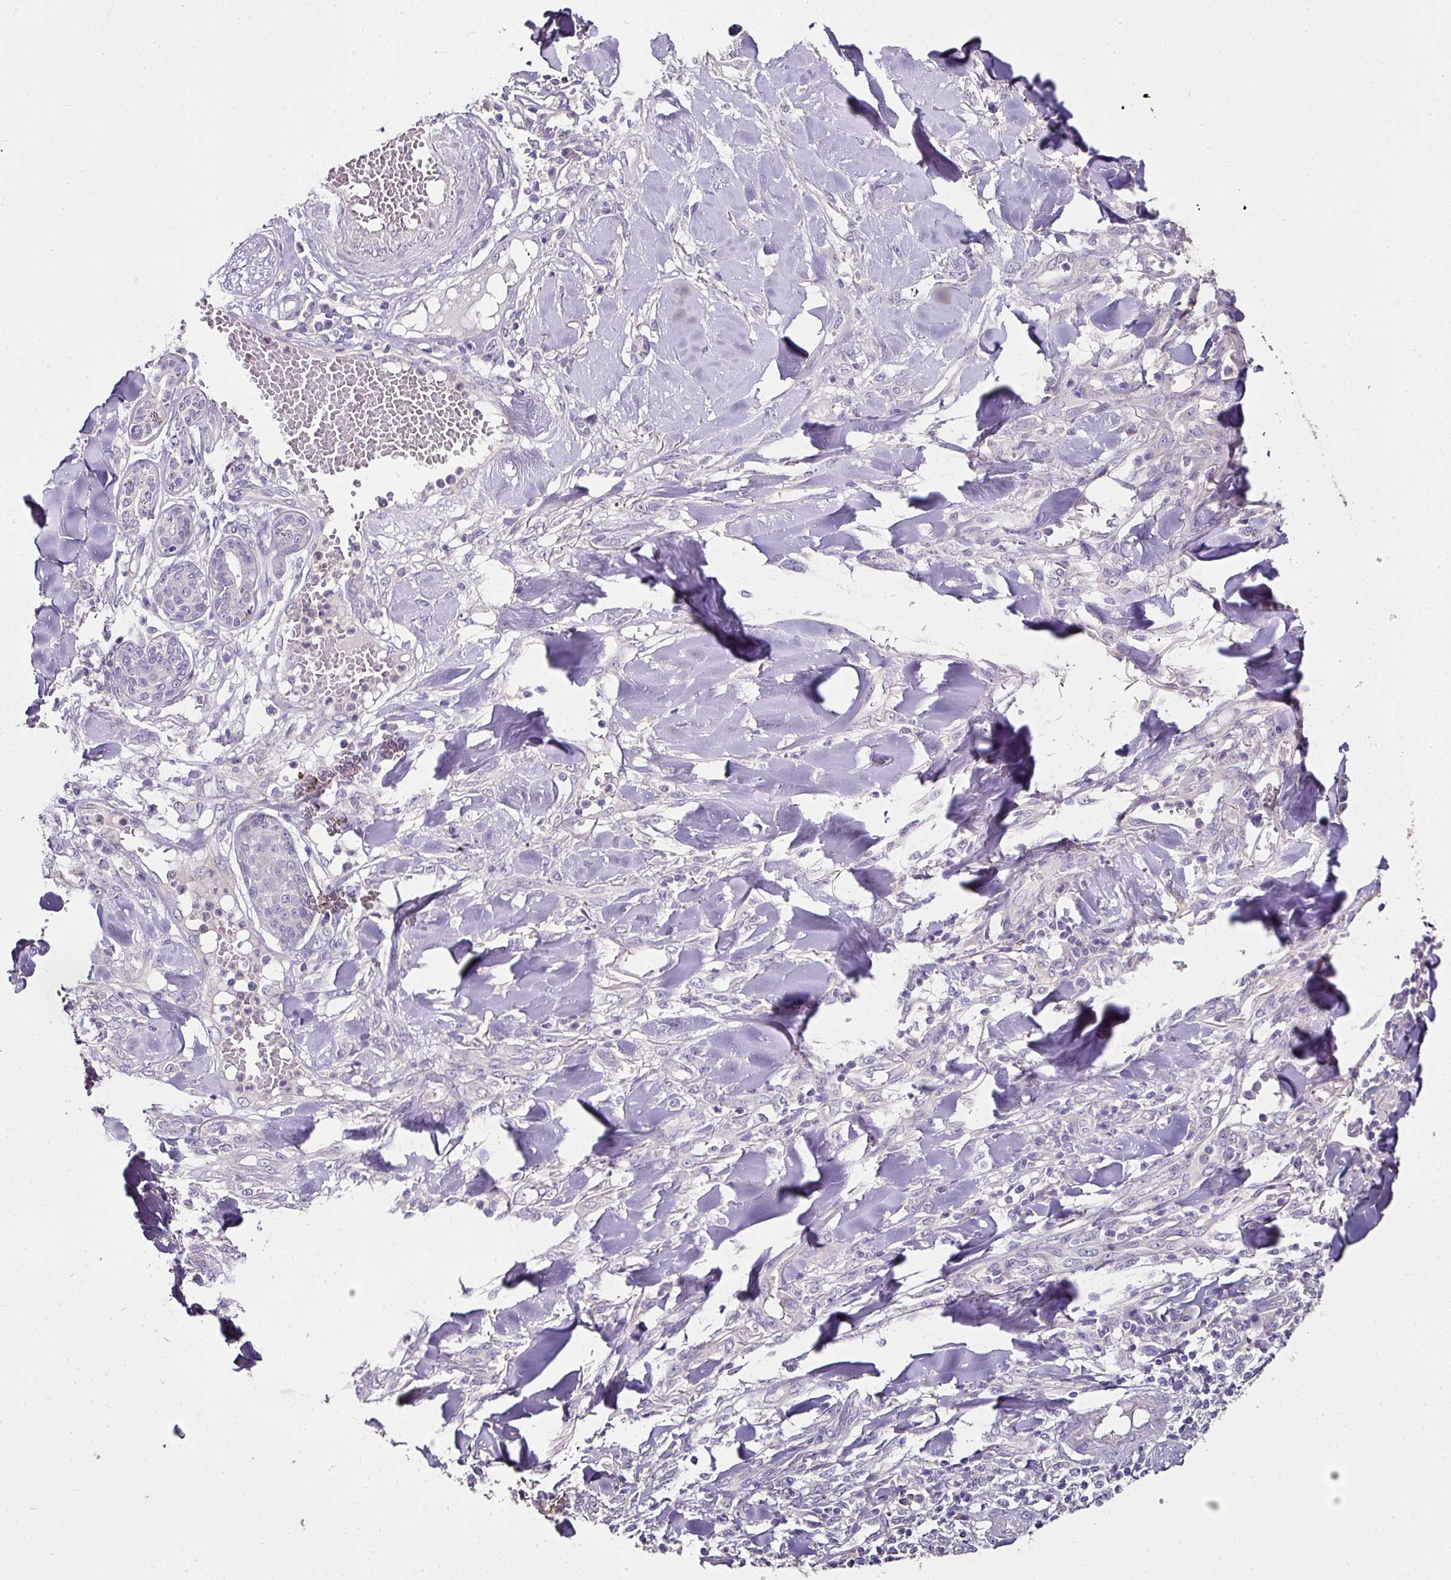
{"staining": {"intensity": "negative", "quantity": "none", "location": "none"}, "tissue": "skin cancer", "cell_type": "Tumor cells", "image_type": "cancer", "snomed": [{"axis": "morphology", "description": "Squamous cell carcinoma, NOS"}, {"axis": "topography", "description": "Skin"}], "caption": "An immunohistochemistry photomicrograph of skin cancer is shown. There is no staining in tumor cells of skin cancer.", "gene": "SKIC2", "patient": {"sex": "female", "age": 78}}